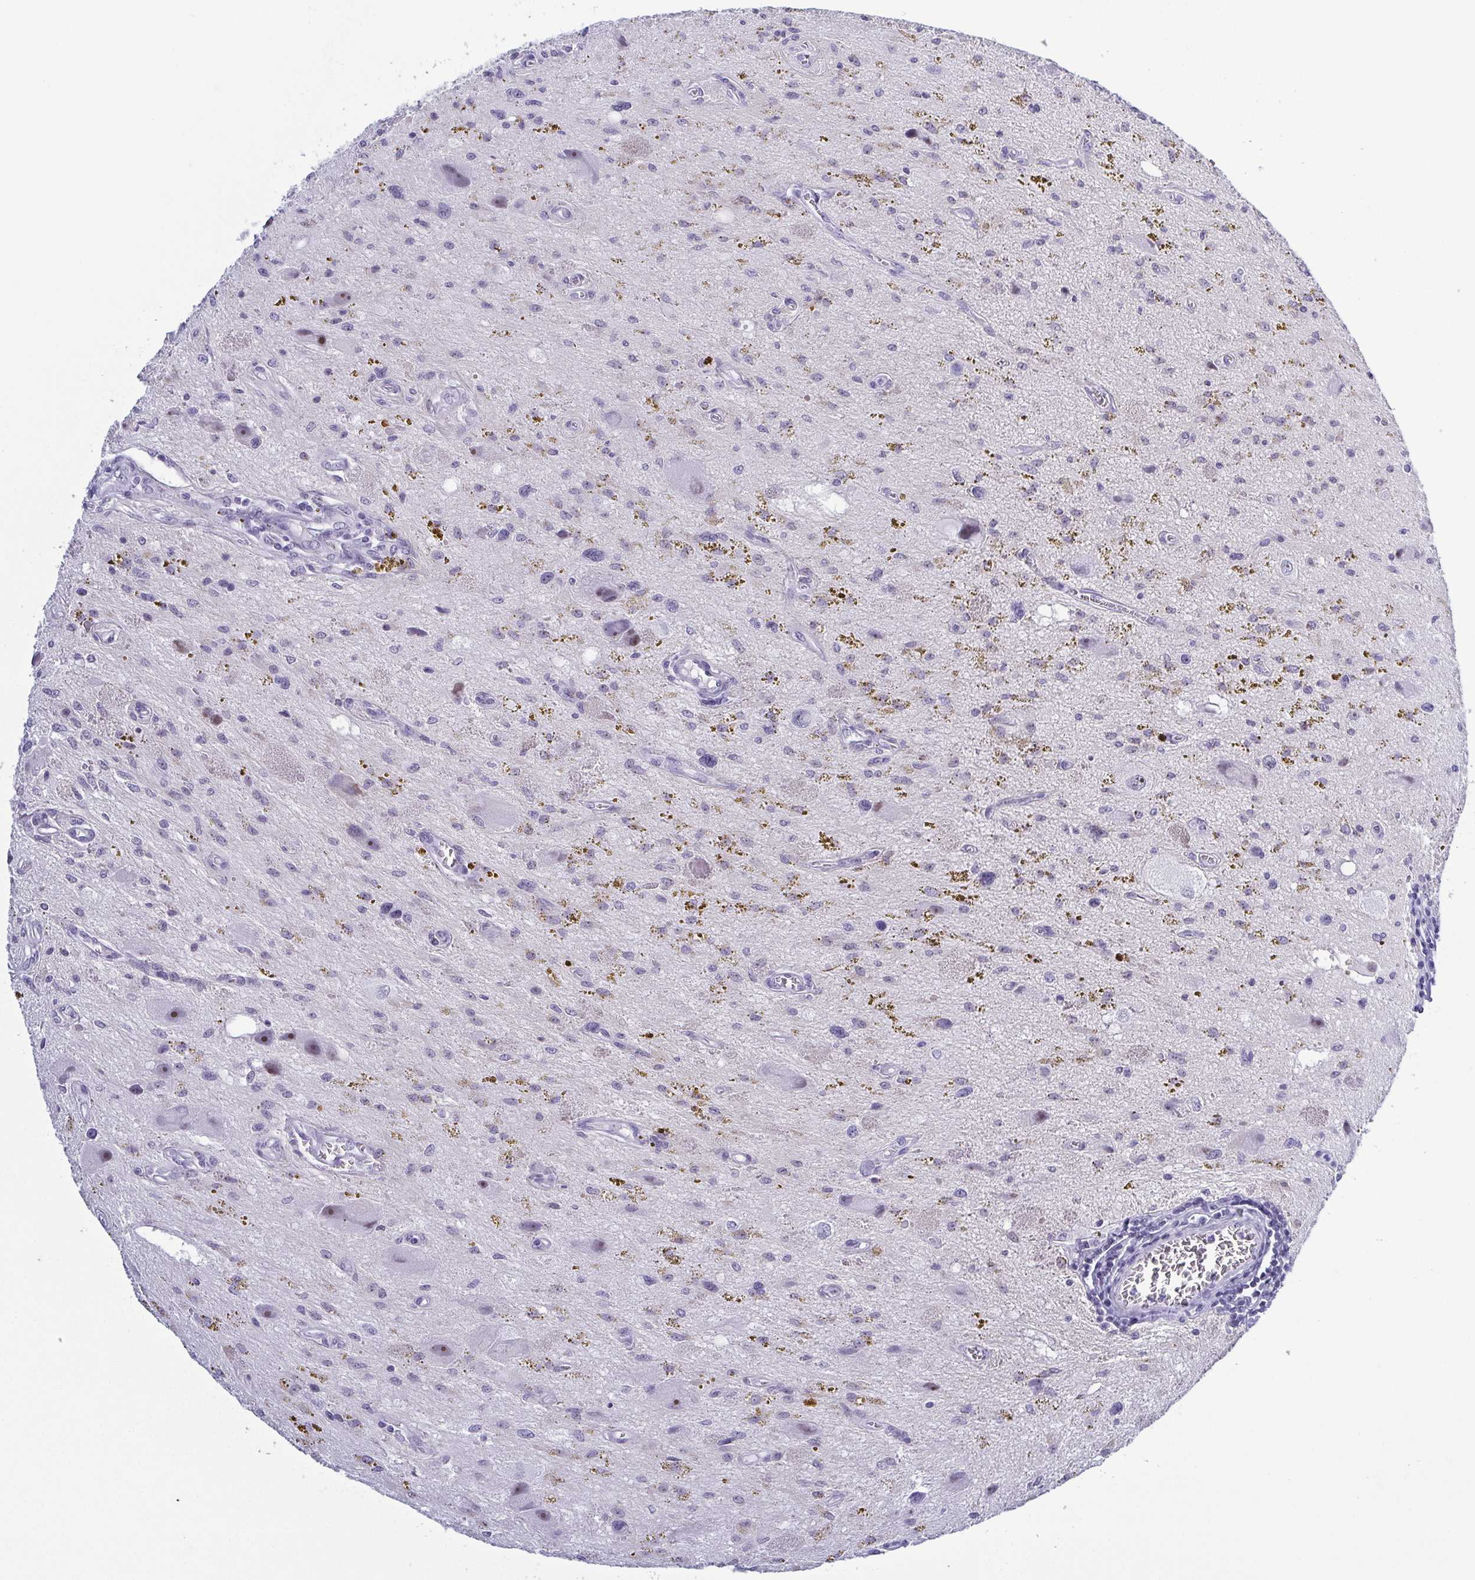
{"staining": {"intensity": "negative", "quantity": "none", "location": "none"}, "tissue": "glioma", "cell_type": "Tumor cells", "image_type": "cancer", "snomed": [{"axis": "morphology", "description": "Glioma, malignant, Low grade"}, {"axis": "topography", "description": "Cerebellum"}], "caption": "Micrograph shows no significant protein expression in tumor cells of malignant low-grade glioma.", "gene": "BZW1", "patient": {"sex": "female", "age": 14}}